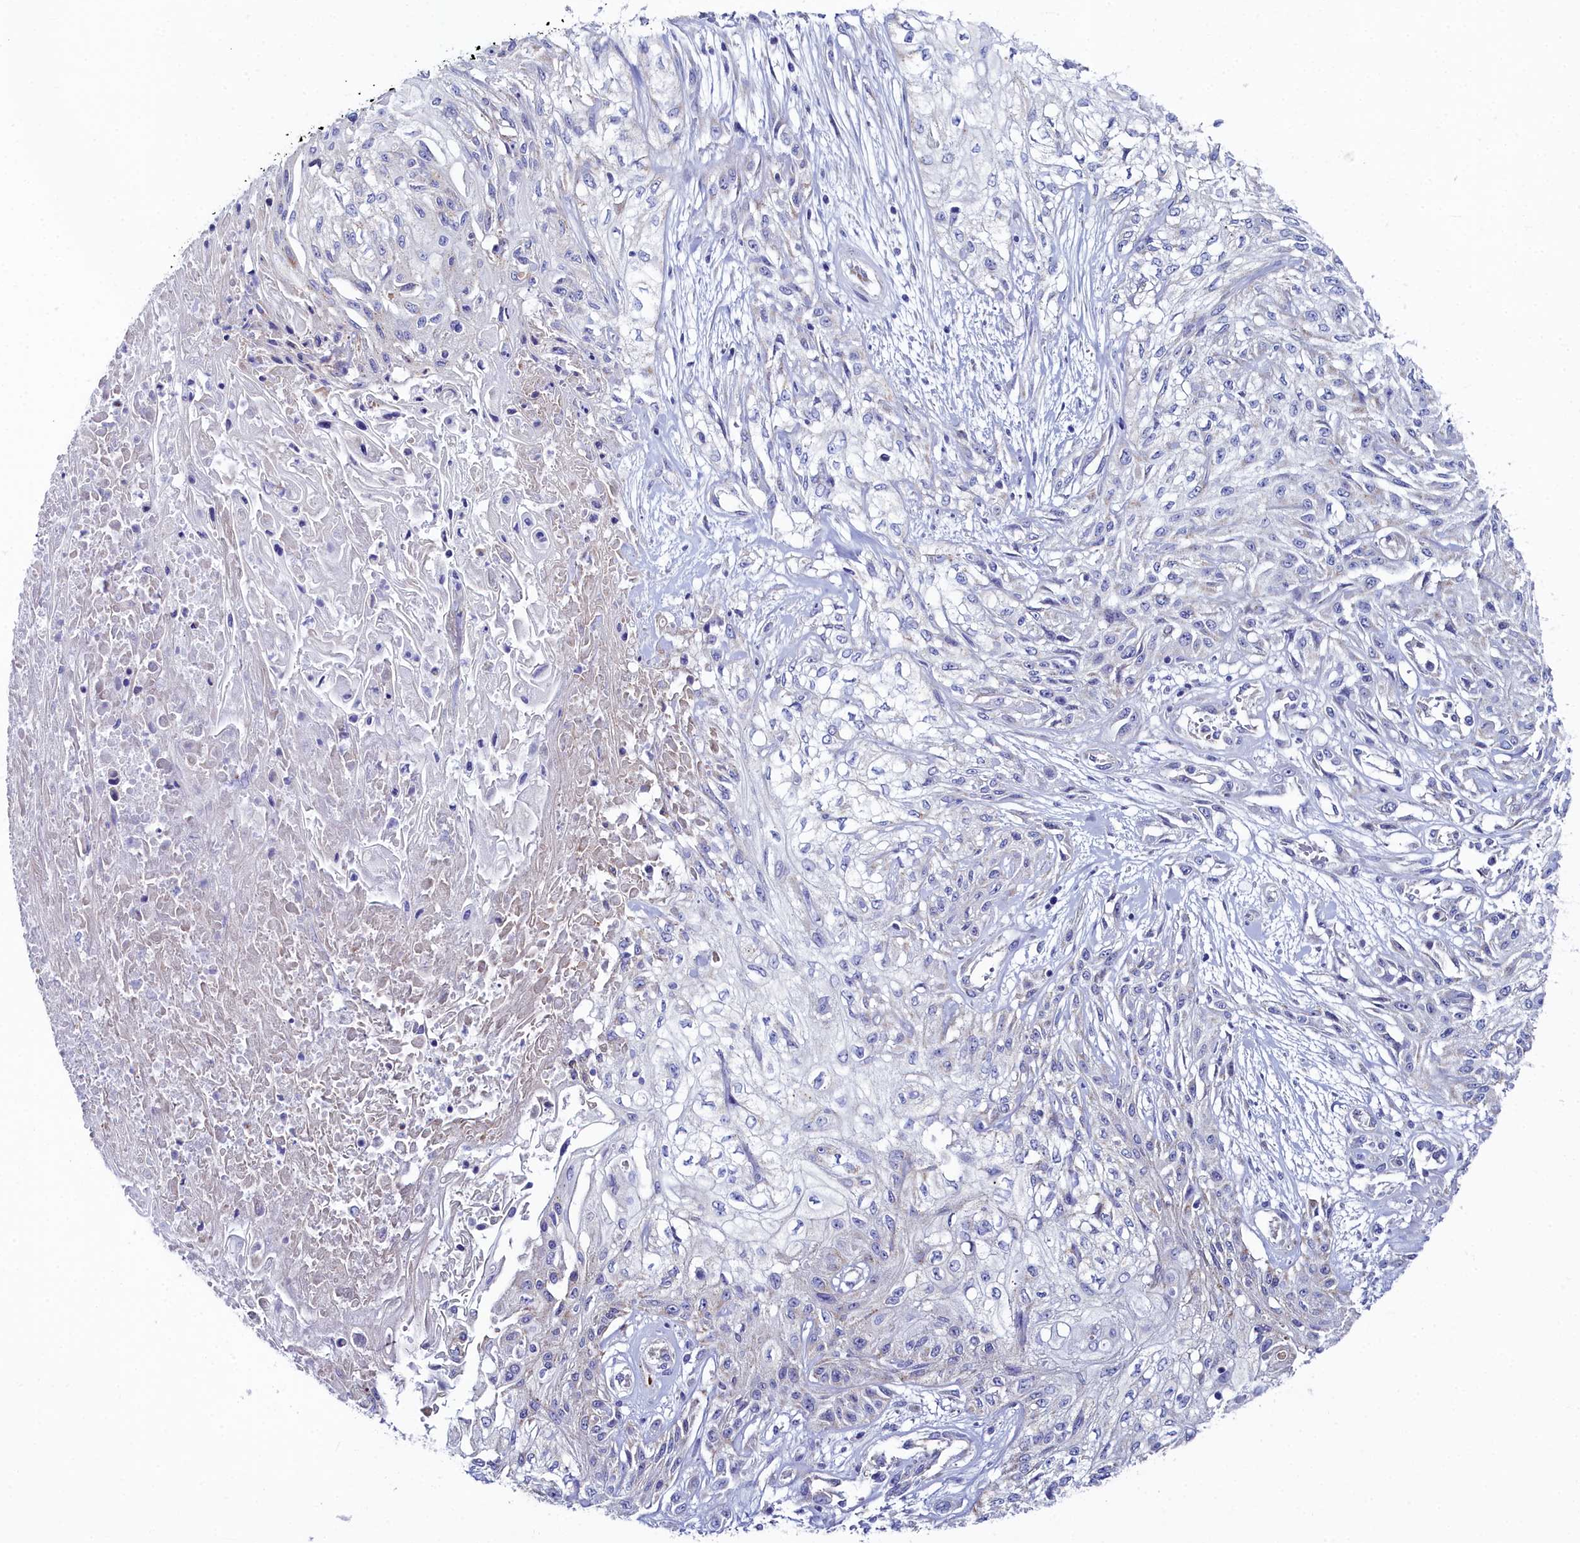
{"staining": {"intensity": "negative", "quantity": "none", "location": "none"}, "tissue": "skin cancer", "cell_type": "Tumor cells", "image_type": "cancer", "snomed": [{"axis": "morphology", "description": "Squamous cell carcinoma, NOS"}, {"axis": "morphology", "description": "Squamous cell carcinoma, metastatic, NOS"}, {"axis": "topography", "description": "Skin"}, {"axis": "topography", "description": "Lymph node"}], "caption": "Immunohistochemistry image of neoplastic tissue: skin cancer stained with DAB (3,3'-diaminobenzidine) shows no significant protein staining in tumor cells.", "gene": "SLC49A3", "patient": {"sex": "male", "age": 75}}